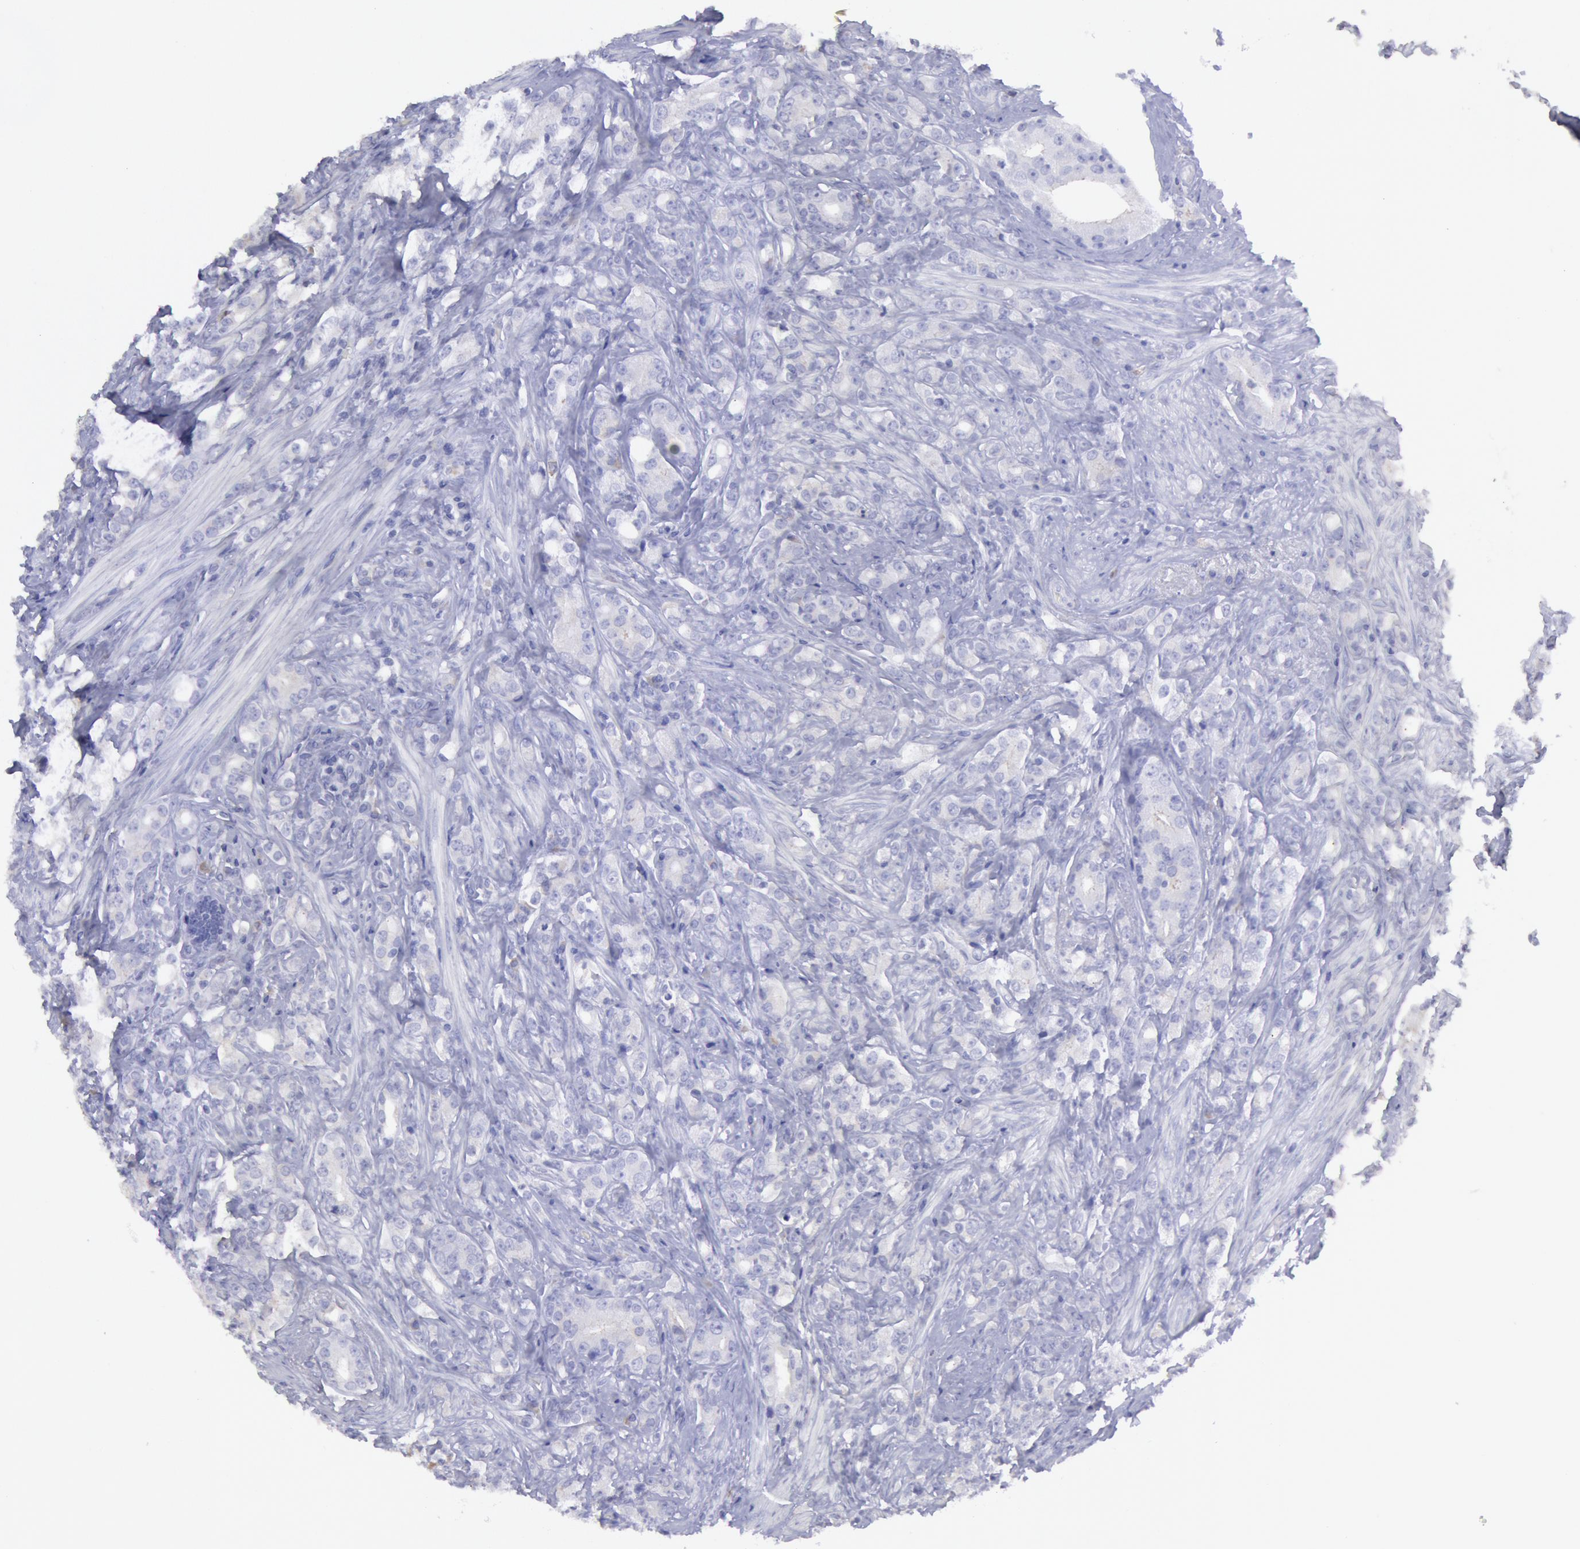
{"staining": {"intensity": "negative", "quantity": "none", "location": "none"}, "tissue": "prostate cancer", "cell_type": "Tumor cells", "image_type": "cancer", "snomed": [{"axis": "morphology", "description": "Adenocarcinoma, Medium grade"}, {"axis": "topography", "description": "Prostate"}], "caption": "A high-resolution photomicrograph shows IHC staining of prostate adenocarcinoma (medium-grade), which exhibits no significant staining in tumor cells.", "gene": "MYH7", "patient": {"sex": "male", "age": 59}}